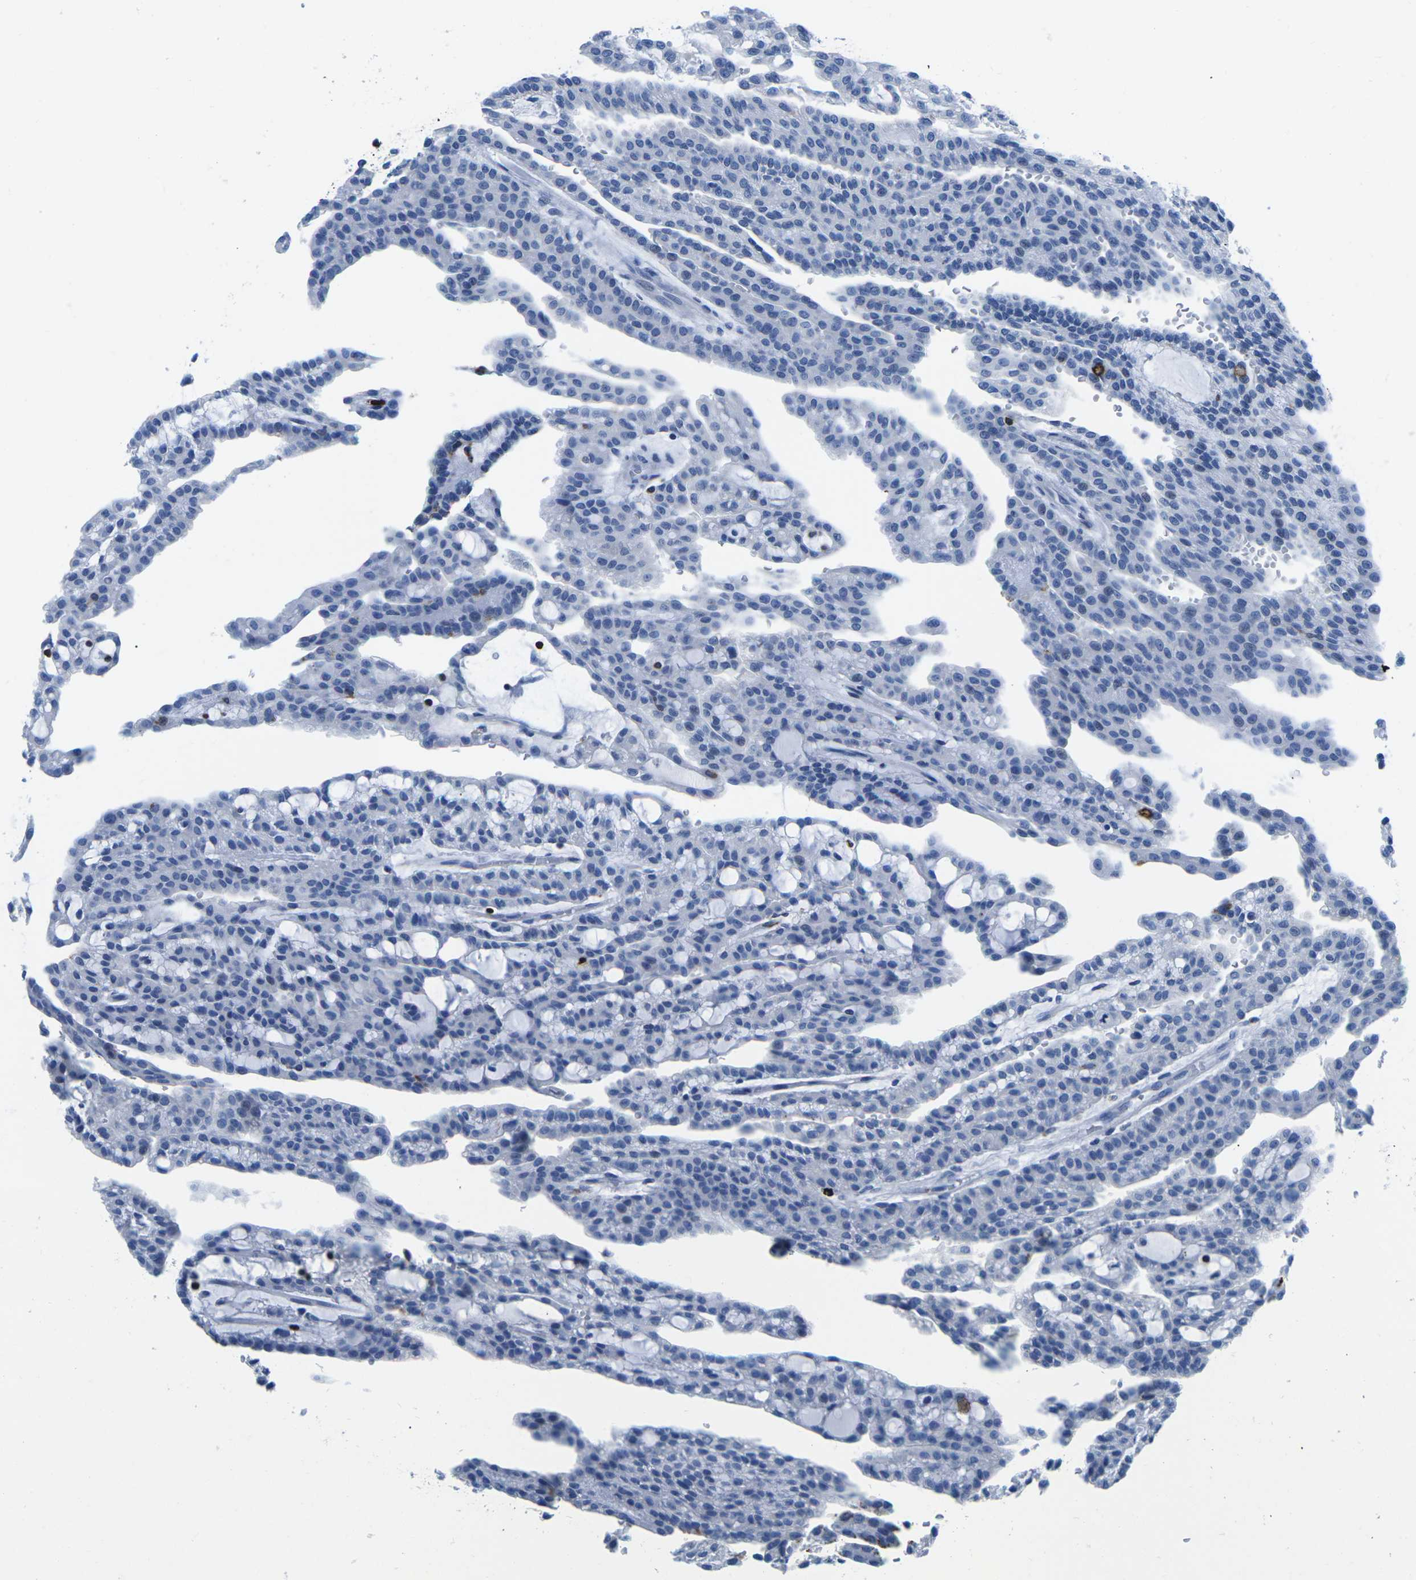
{"staining": {"intensity": "negative", "quantity": "none", "location": "none"}, "tissue": "renal cancer", "cell_type": "Tumor cells", "image_type": "cancer", "snomed": [{"axis": "morphology", "description": "Adenocarcinoma, NOS"}, {"axis": "topography", "description": "Kidney"}], "caption": "This is an IHC image of human adenocarcinoma (renal). There is no staining in tumor cells.", "gene": "CTSW", "patient": {"sex": "male", "age": 63}}